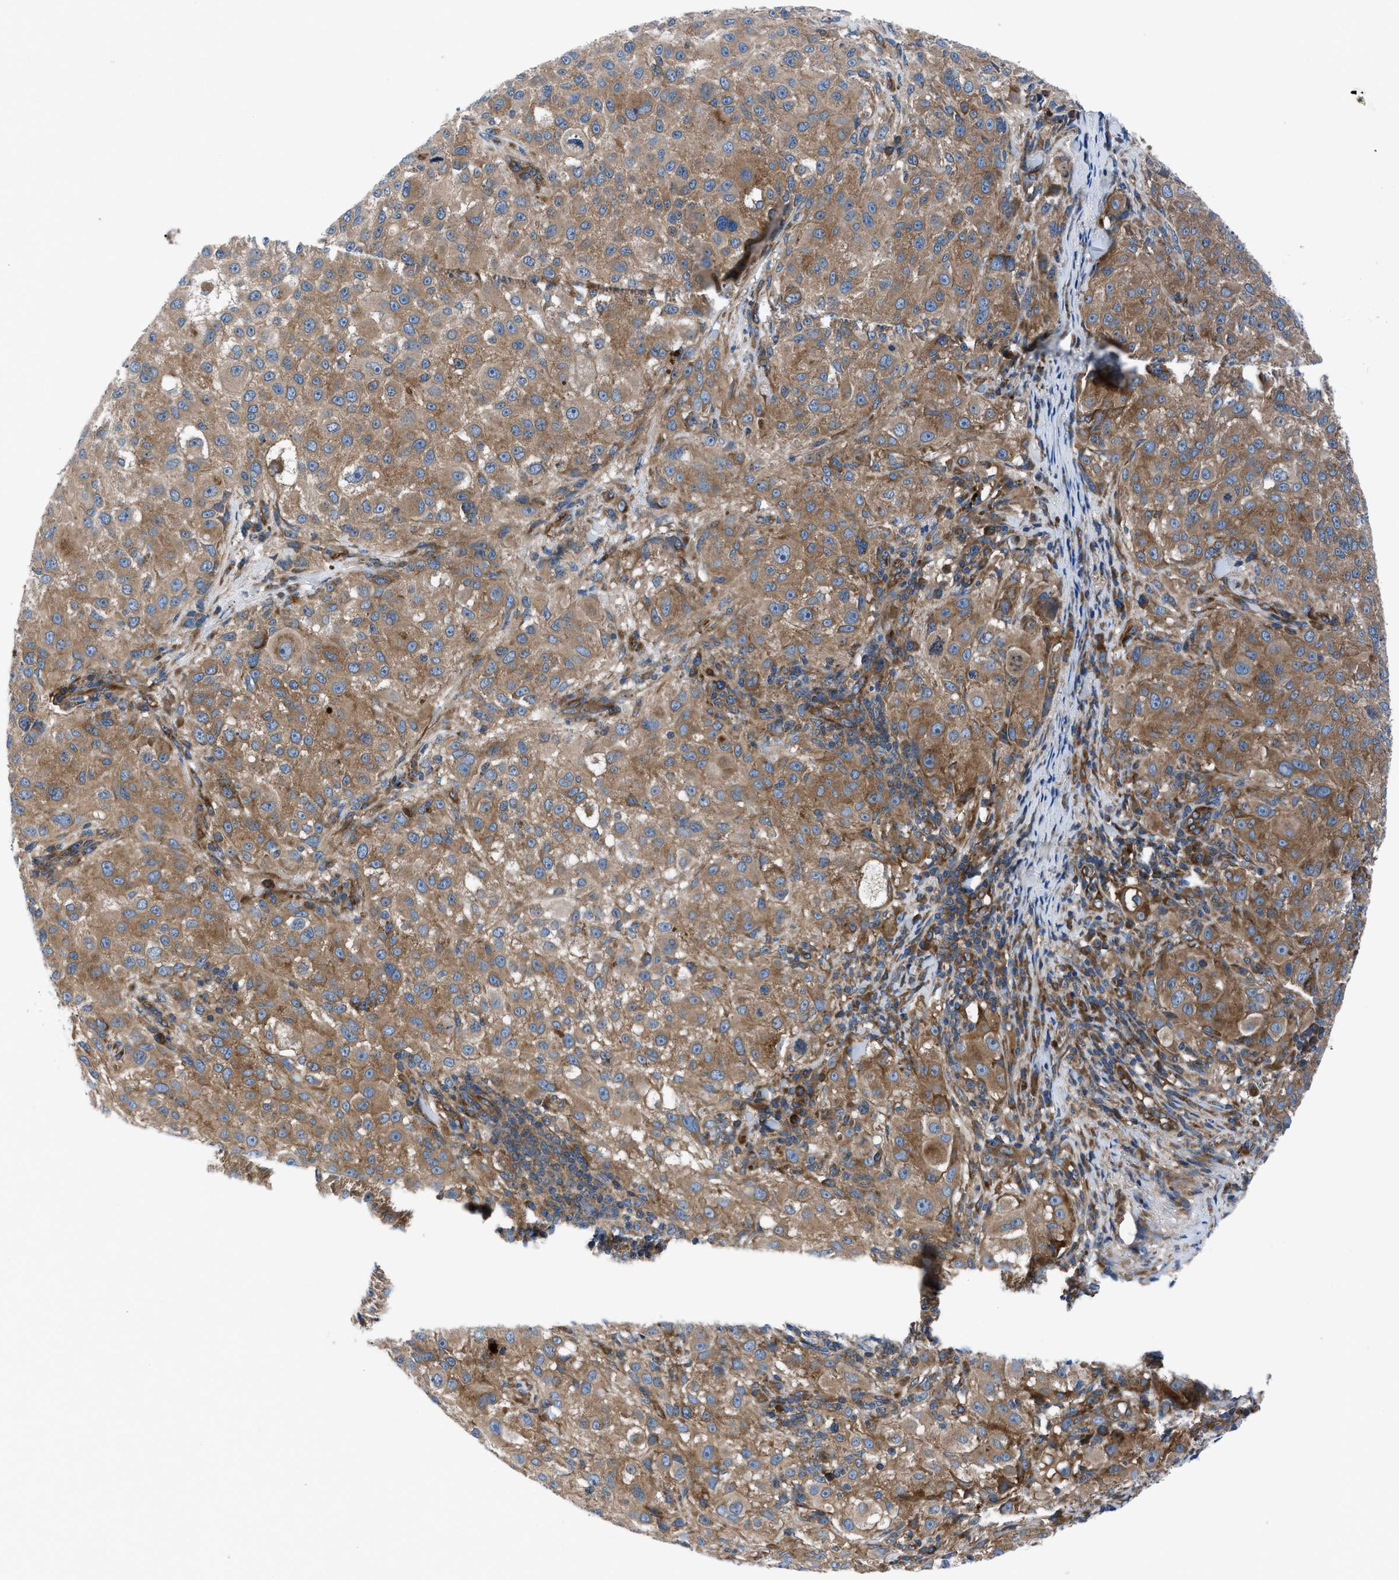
{"staining": {"intensity": "moderate", "quantity": ">75%", "location": "cytoplasmic/membranous"}, "tissue": "melanoma", "cell_type": "Tumor cells", "image_type": "cancer", "snomed": [{"axis": "morphology", "description": "Necrosis, NOS"}, {"axis": "morphology", "description": "Malignant melanoma, NOS"}, {"axis": "topography", "description": "Skin"}], "caption": "Malignant melanoma stained with a brown dye displays moderate cytoplasmic/membranous positive positivity in approximately >75% of tumor cells.", "gene": "TRIP4", "patient": {"sex": "female", "age": 87}}